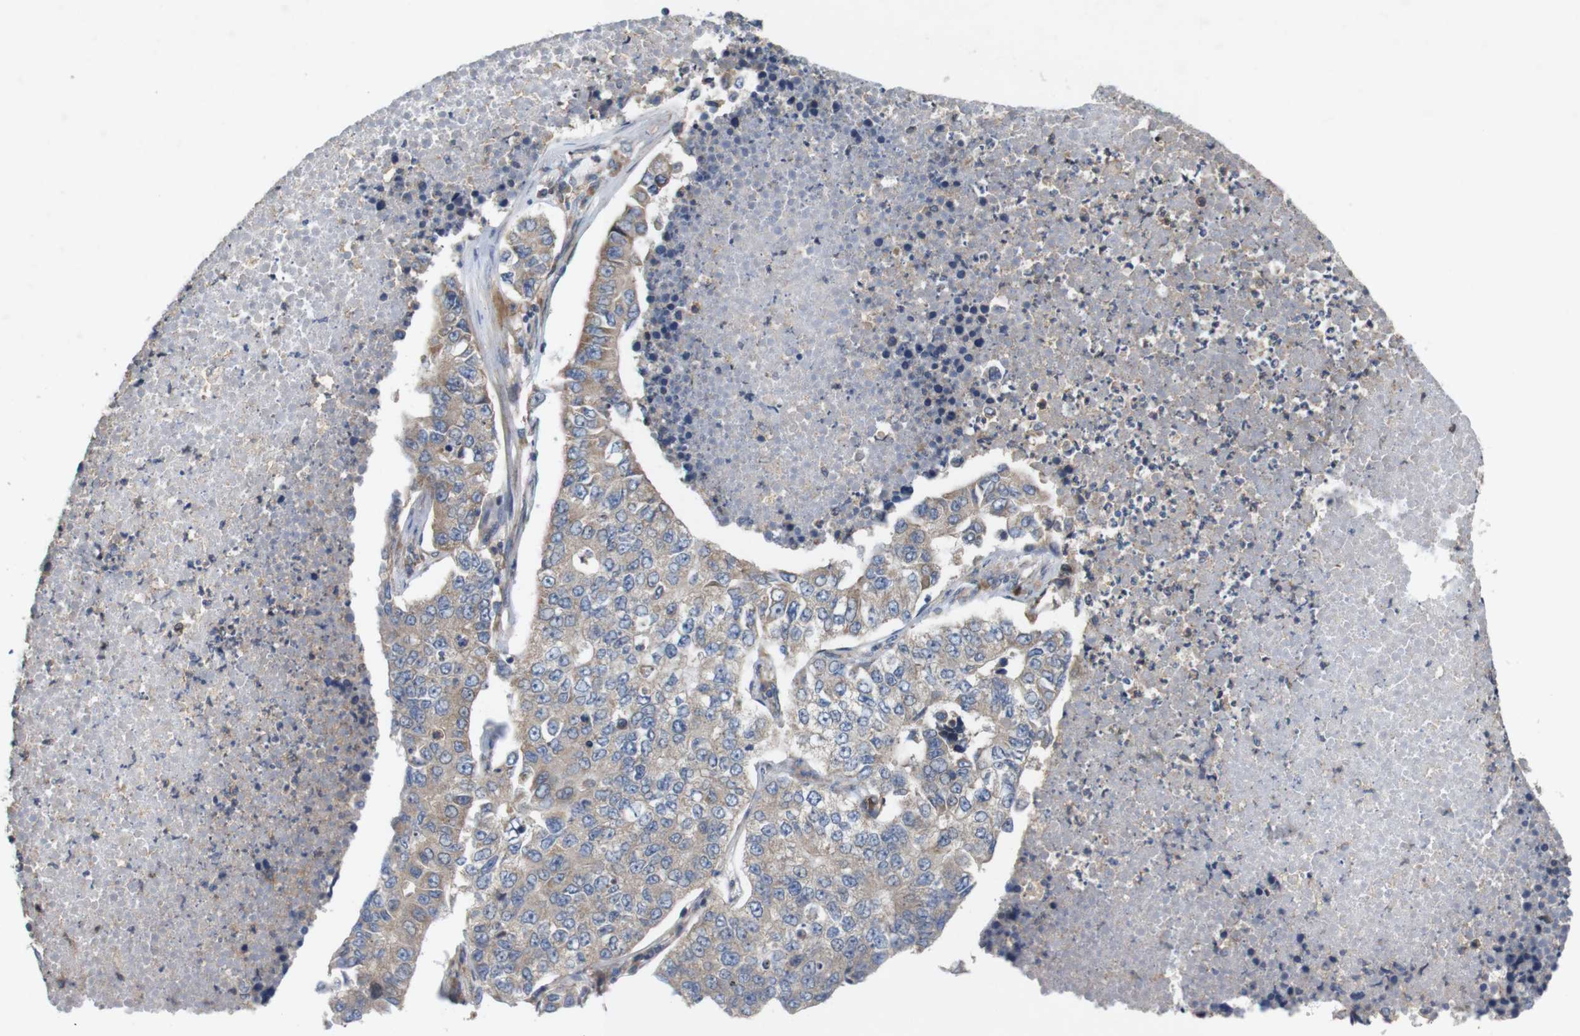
{"staining": {"intensity": "weak", "quantity": ">75%", "location": "cytoplasmic/membranous"}, "tissue": "lung cancer", "cell_type": "Tumor cells", "image_type": "cancer", "snomed": [{"axis": "morphology", "description": "Adenocarcinoma, NOS"}, {"axis": "topography", "description": "Lung"}], "caption": "Weak cytoplasmic/membranous expression for a protein is identified in approximately >75% of tumor cells of lung adenocarcinoma using immunohistochemistry (IHC).", "gene": "SIGLEC8", "patient": {"sex": "male", "age": 49}}